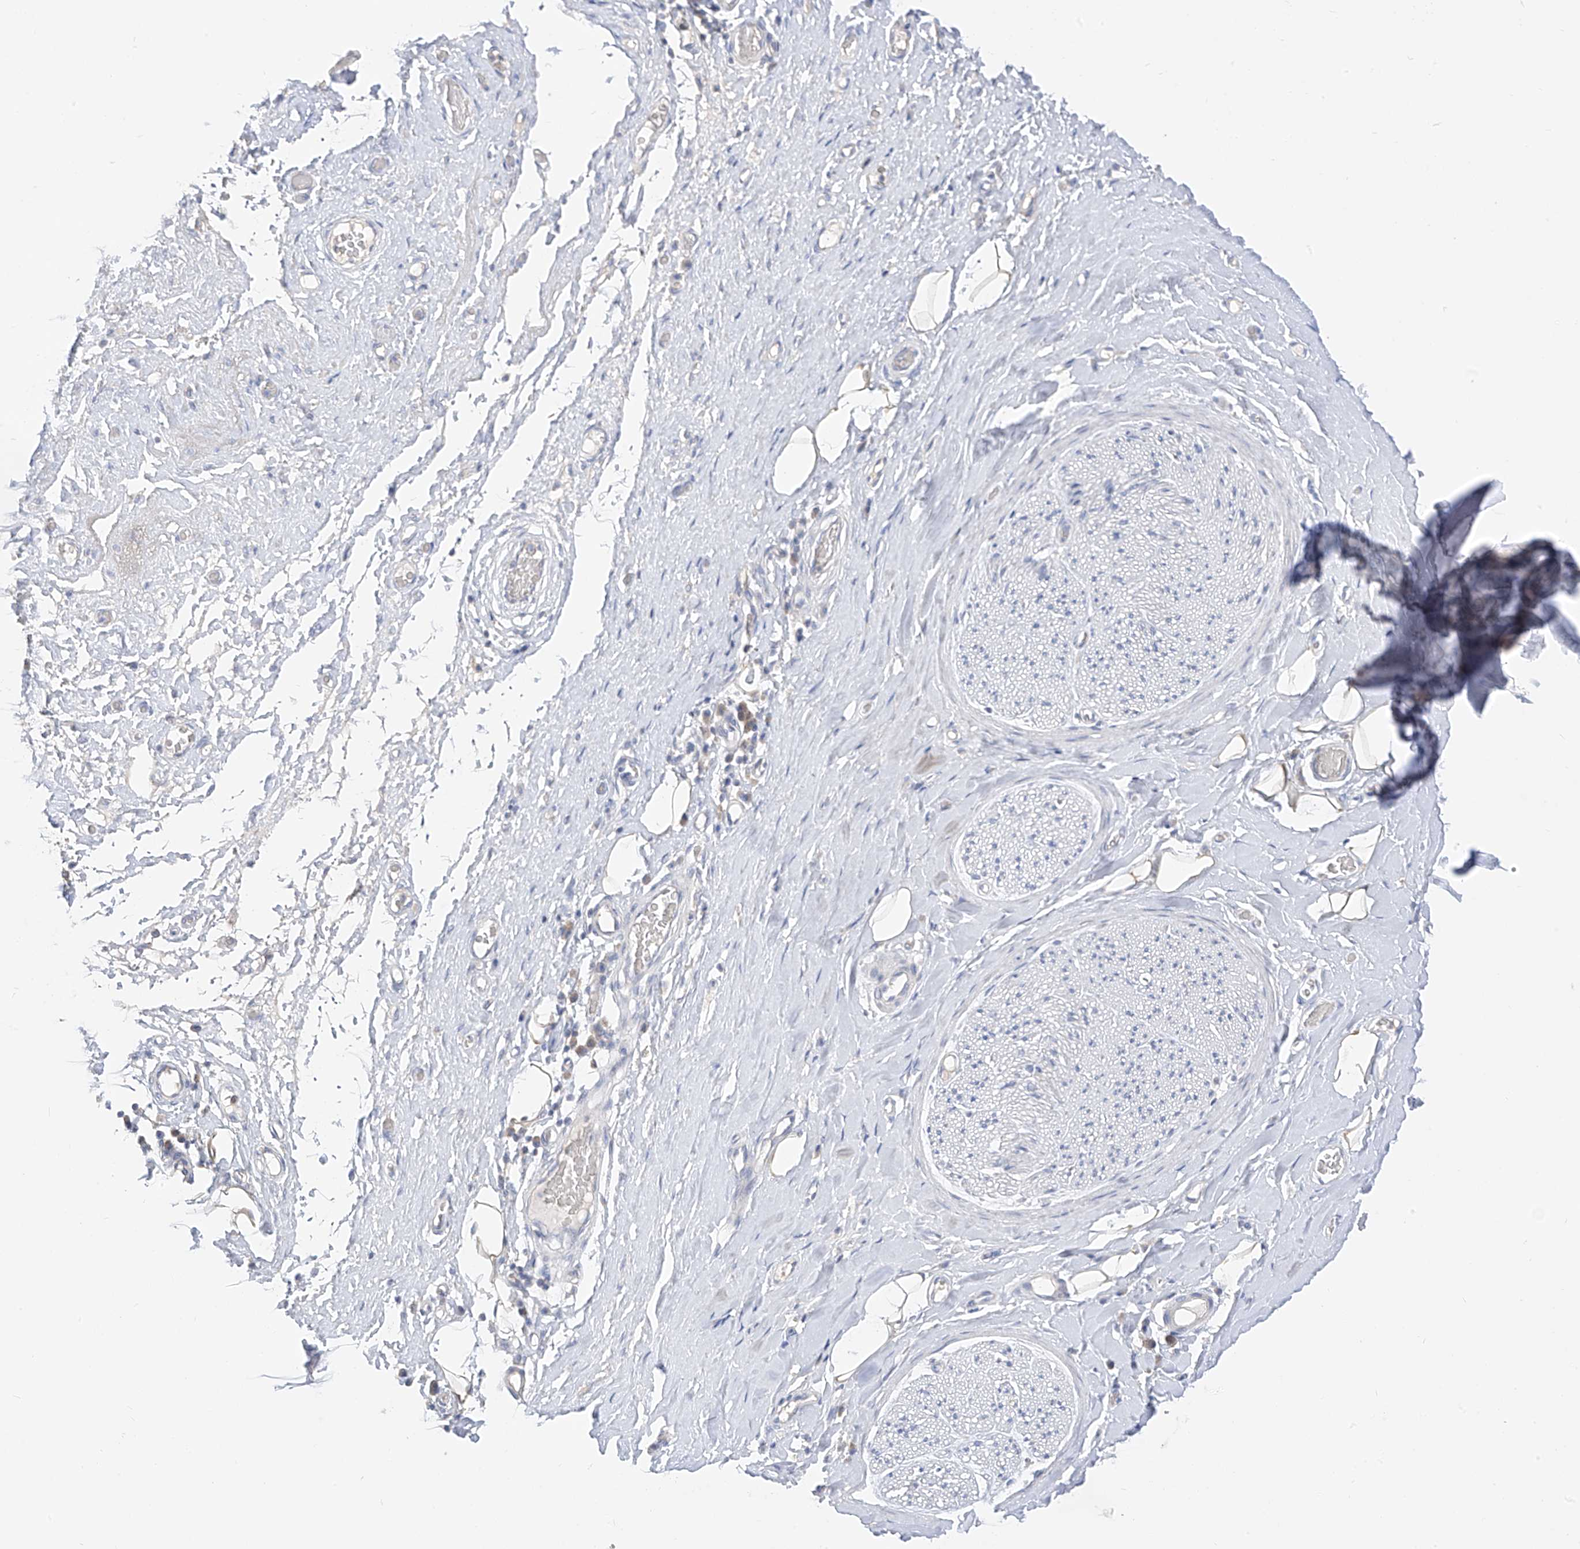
{"staining": {"intensity": "negative", "quantity": "none", "location": "none"}, "tissue": "adipose tissue", "cell_type": "Adipocytes", "image_type": "normal", "snomed": [{"axis": "morphology", "description": "Normal tissue, NOS"}, {"axis": "morphology", "description": "Adenocarcinoma, NOS"}, {"axis": "topography", "description": "Esophagus"}, {"axis": "topography", "description": "Stomach, upper"}, {"axis": "topography", "description": "Peripheral nerve tissue"}], "caption": "DAB immunohistochemical staining of benign human adipose tissue exhibits no significant staining in adipocytes.", "gene": "RASA2", "patient": {"sex": "male", "age": 62}}